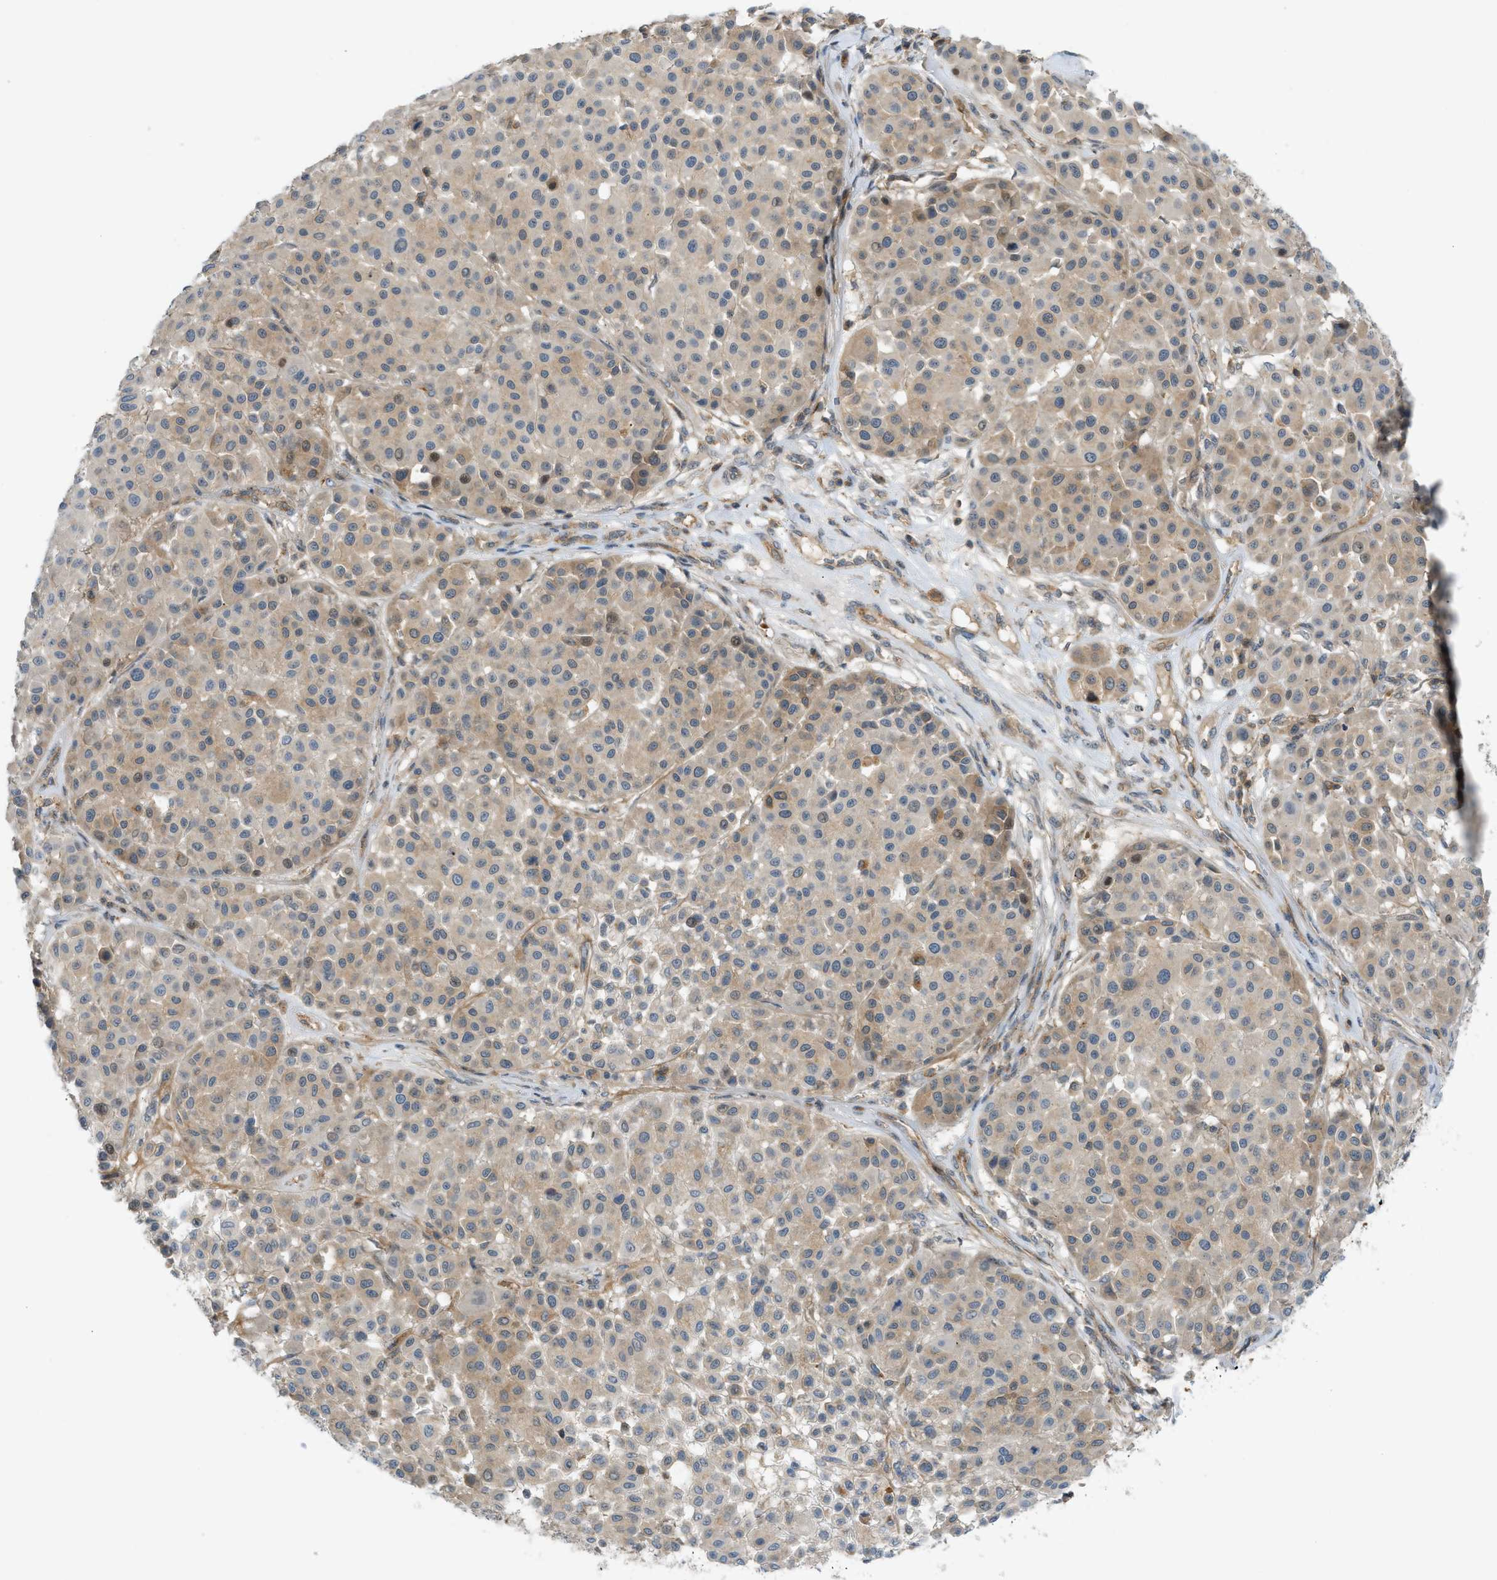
{"staining": {"intensity": "weak", "quantity": ">75%", "location": "cytoplasmic/membranous"}, "tissue": "melanoma", "cell_type": "Tumor cells", "image_type": "cancer", "snomed": [{"axis": "morphology", "description": "Malignant melanoma, Metastatic site"}, {"axis": "topography", "description": "Soft tissue"}], "caption": "Immunohistochemical staining of melanoma demonstrates weak cytoplasmic/membranous protein staining in about >75% of tumor cells. (Stains: DAB (3,3'-diaminobenzidine) in brown, nuclei in blue, Microscopy: brightfield microscopy at high magnification).", "gene": "GRK6", "patient": {"sex": "male", "age": 41}}